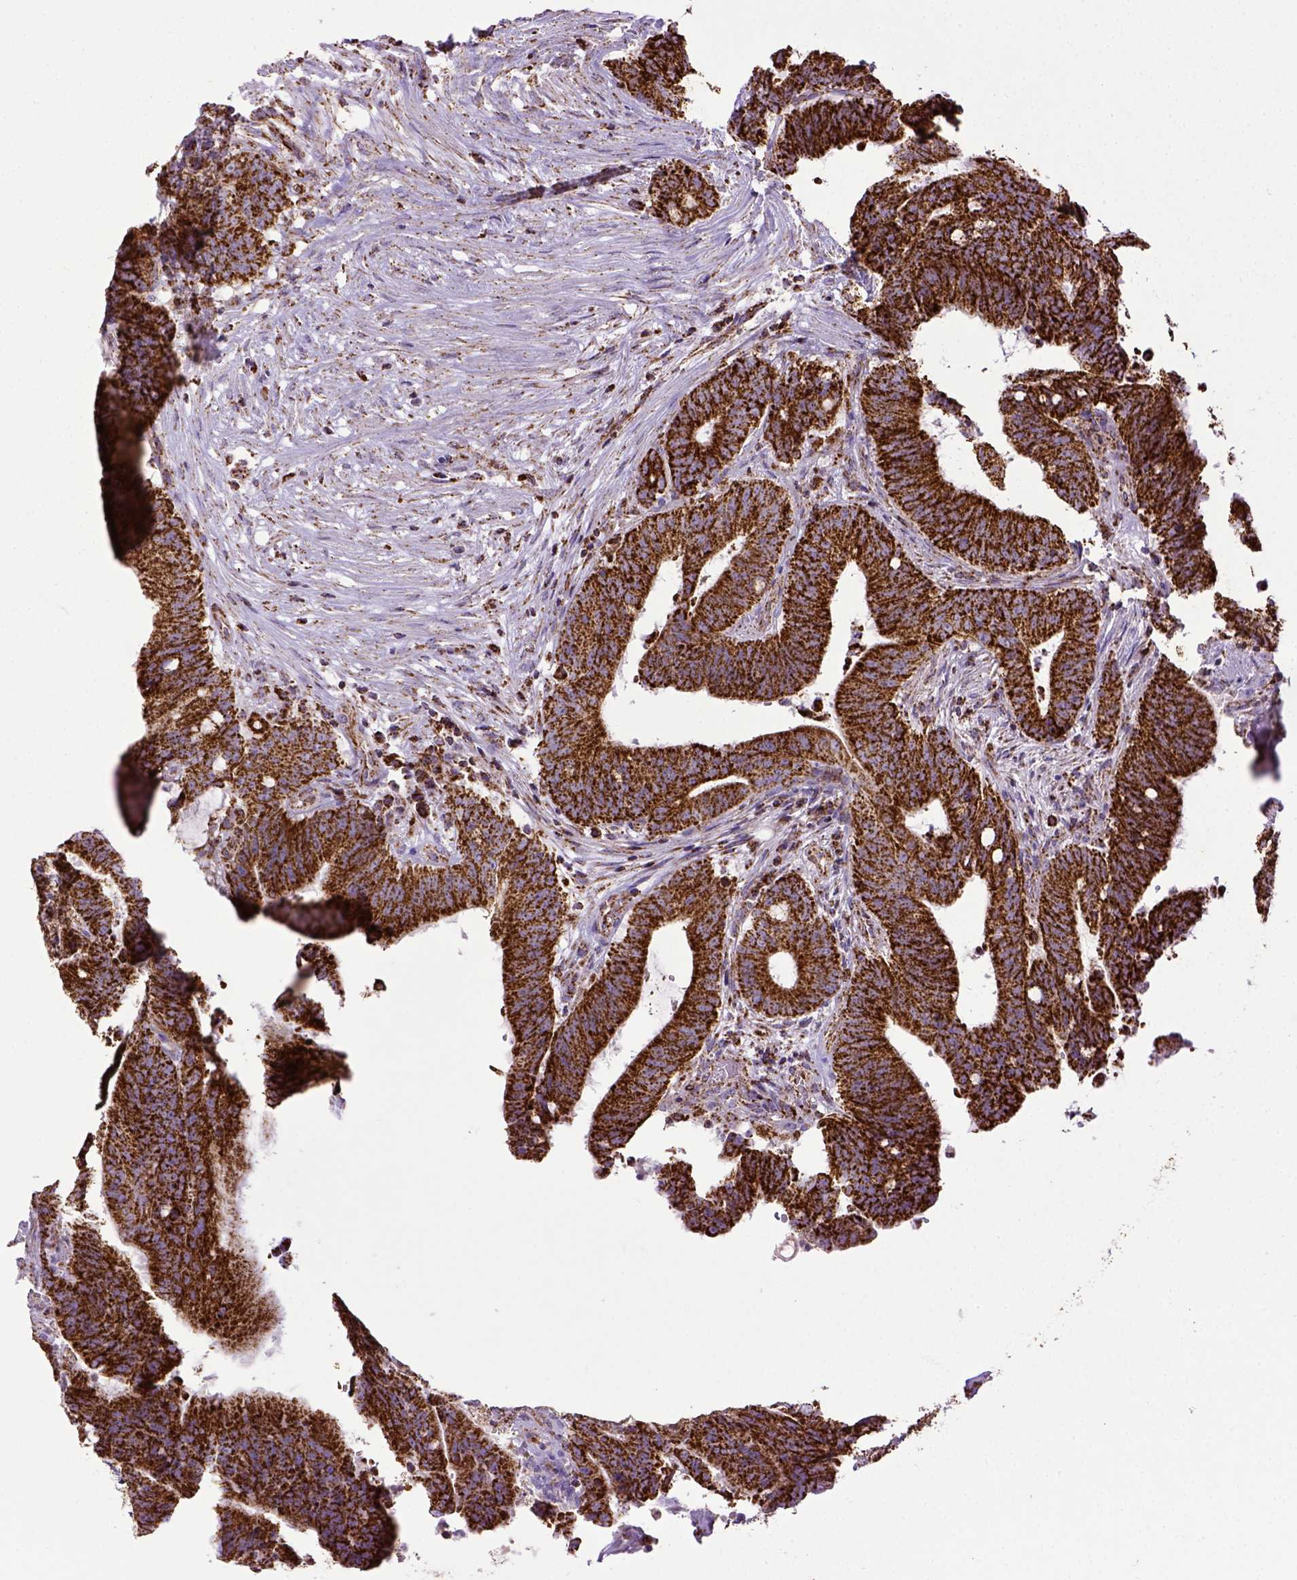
{"staining": {"intensity": "strong", "quantity": ">75%", "location": "cytoplasmic/membranous"}, "tissue": "colorectal cancer", "cell_type": "Tumor cells", "image_type": "cancer", "snomed": [{"axis": "morphology", "description": "Adenocarcinoma, NOS"}, {"axis": "topography", "description": "Colon"}], "caption": "Immunohistochemistry (IHC) of adenocarcinoma (colorectal) reveals high levels of strong cytoplasmic/membranous staining in about >75% of tumor cells. Nuclei are stained in blue.", "gene": "MT-CO1", "patient": {"sex": "female", "age": 43}}